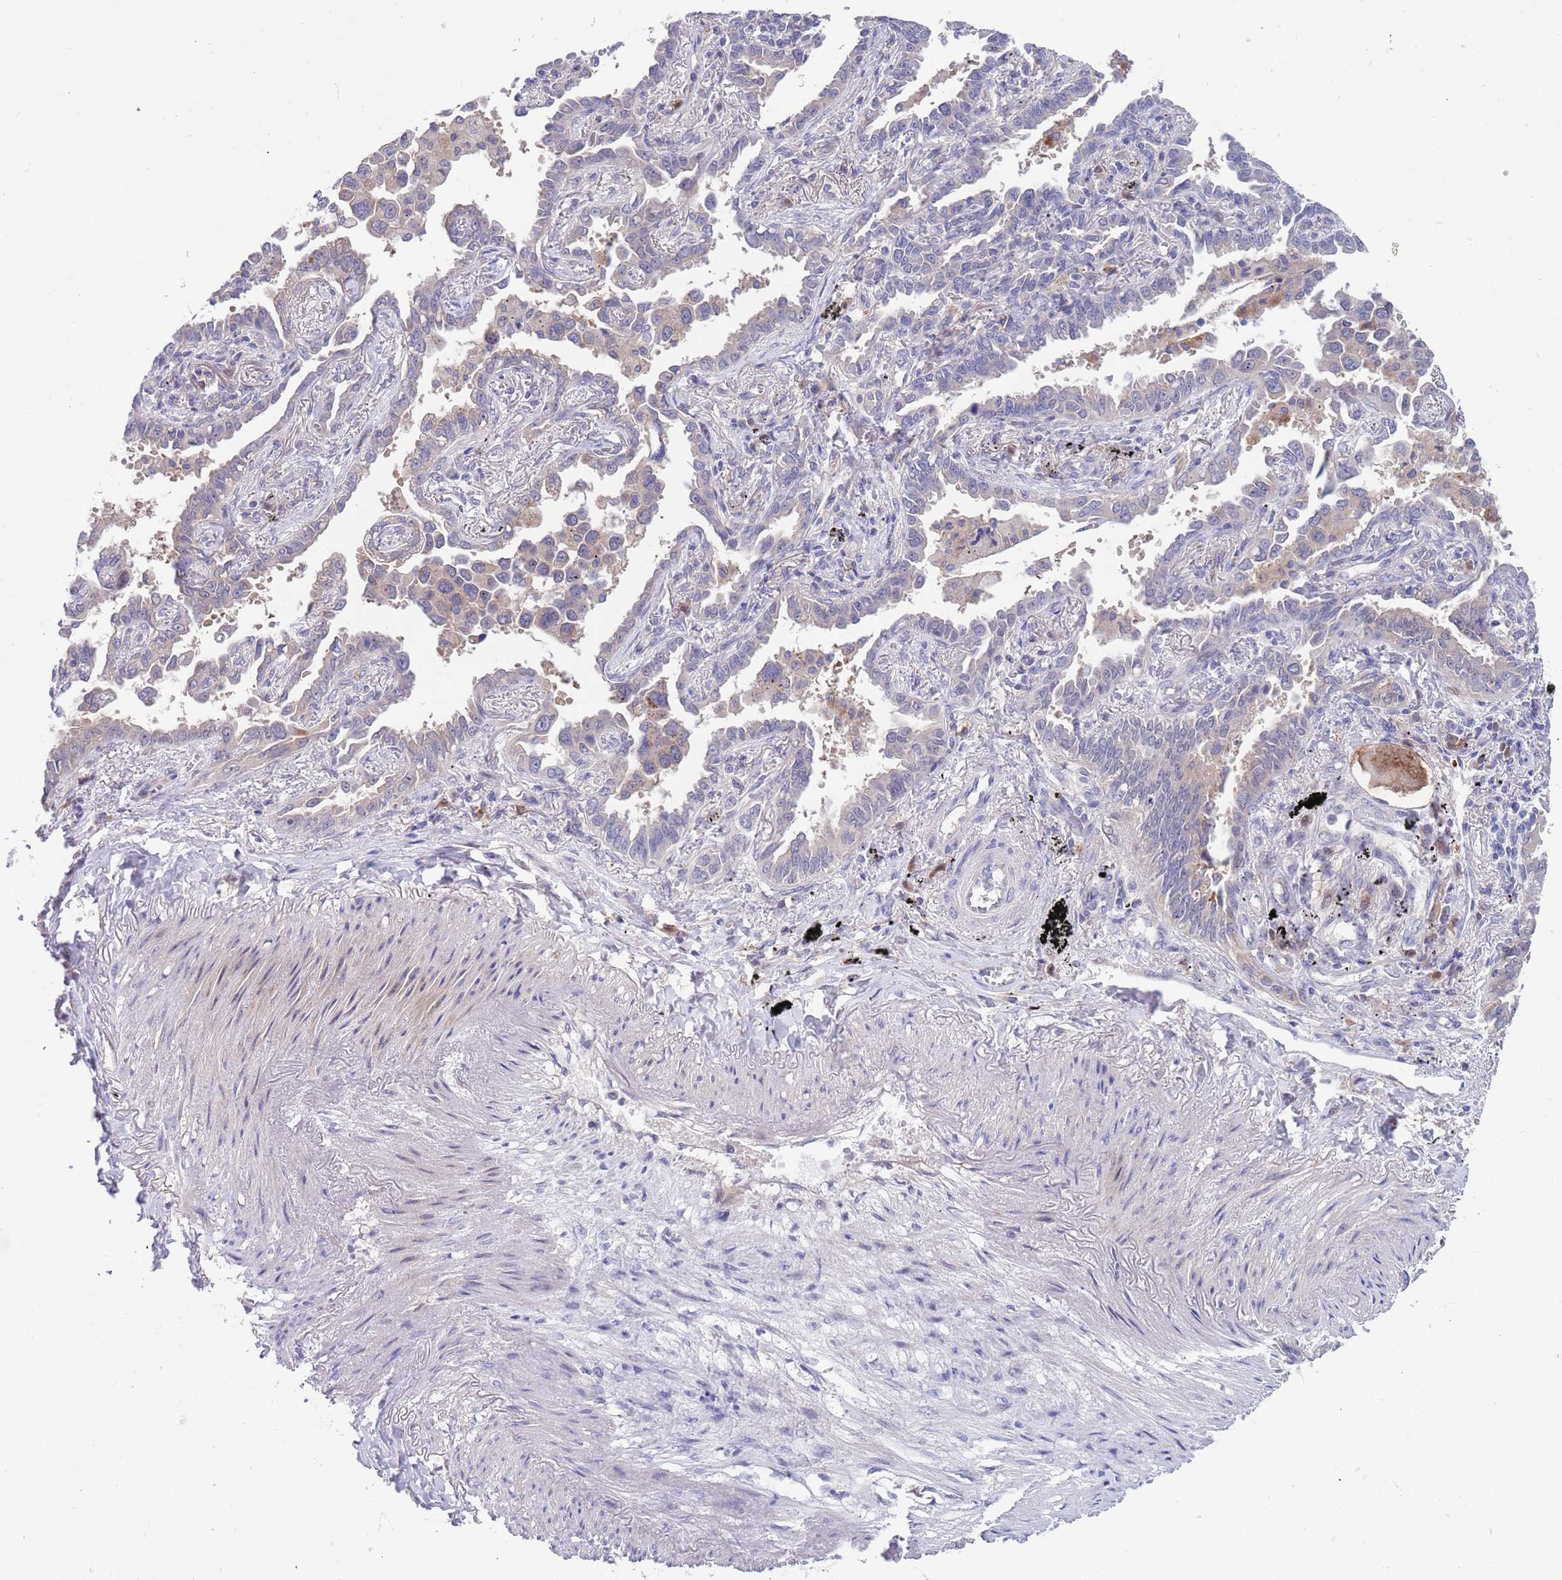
{"staining": {"intensity": "weak", "quantity": "<25%", "location": "cytoplasmic/membranous"}, "tissue": "lung cancer", "cell_type": "Tumor cells", "image_type": "cancer", "snomed": [{"axis": "morphology", "description": "Adenocarcinoma, NOS"}, {"axis": "topography", "description": "Lung"}], "caption": "Lung cancer (adenocarcinoma) stained for a protein using immunohistochemistry (IHC) shows no expression tumor cells.", "gene": "KLHL29", "patient": {"sex": "male", "age": 67}}